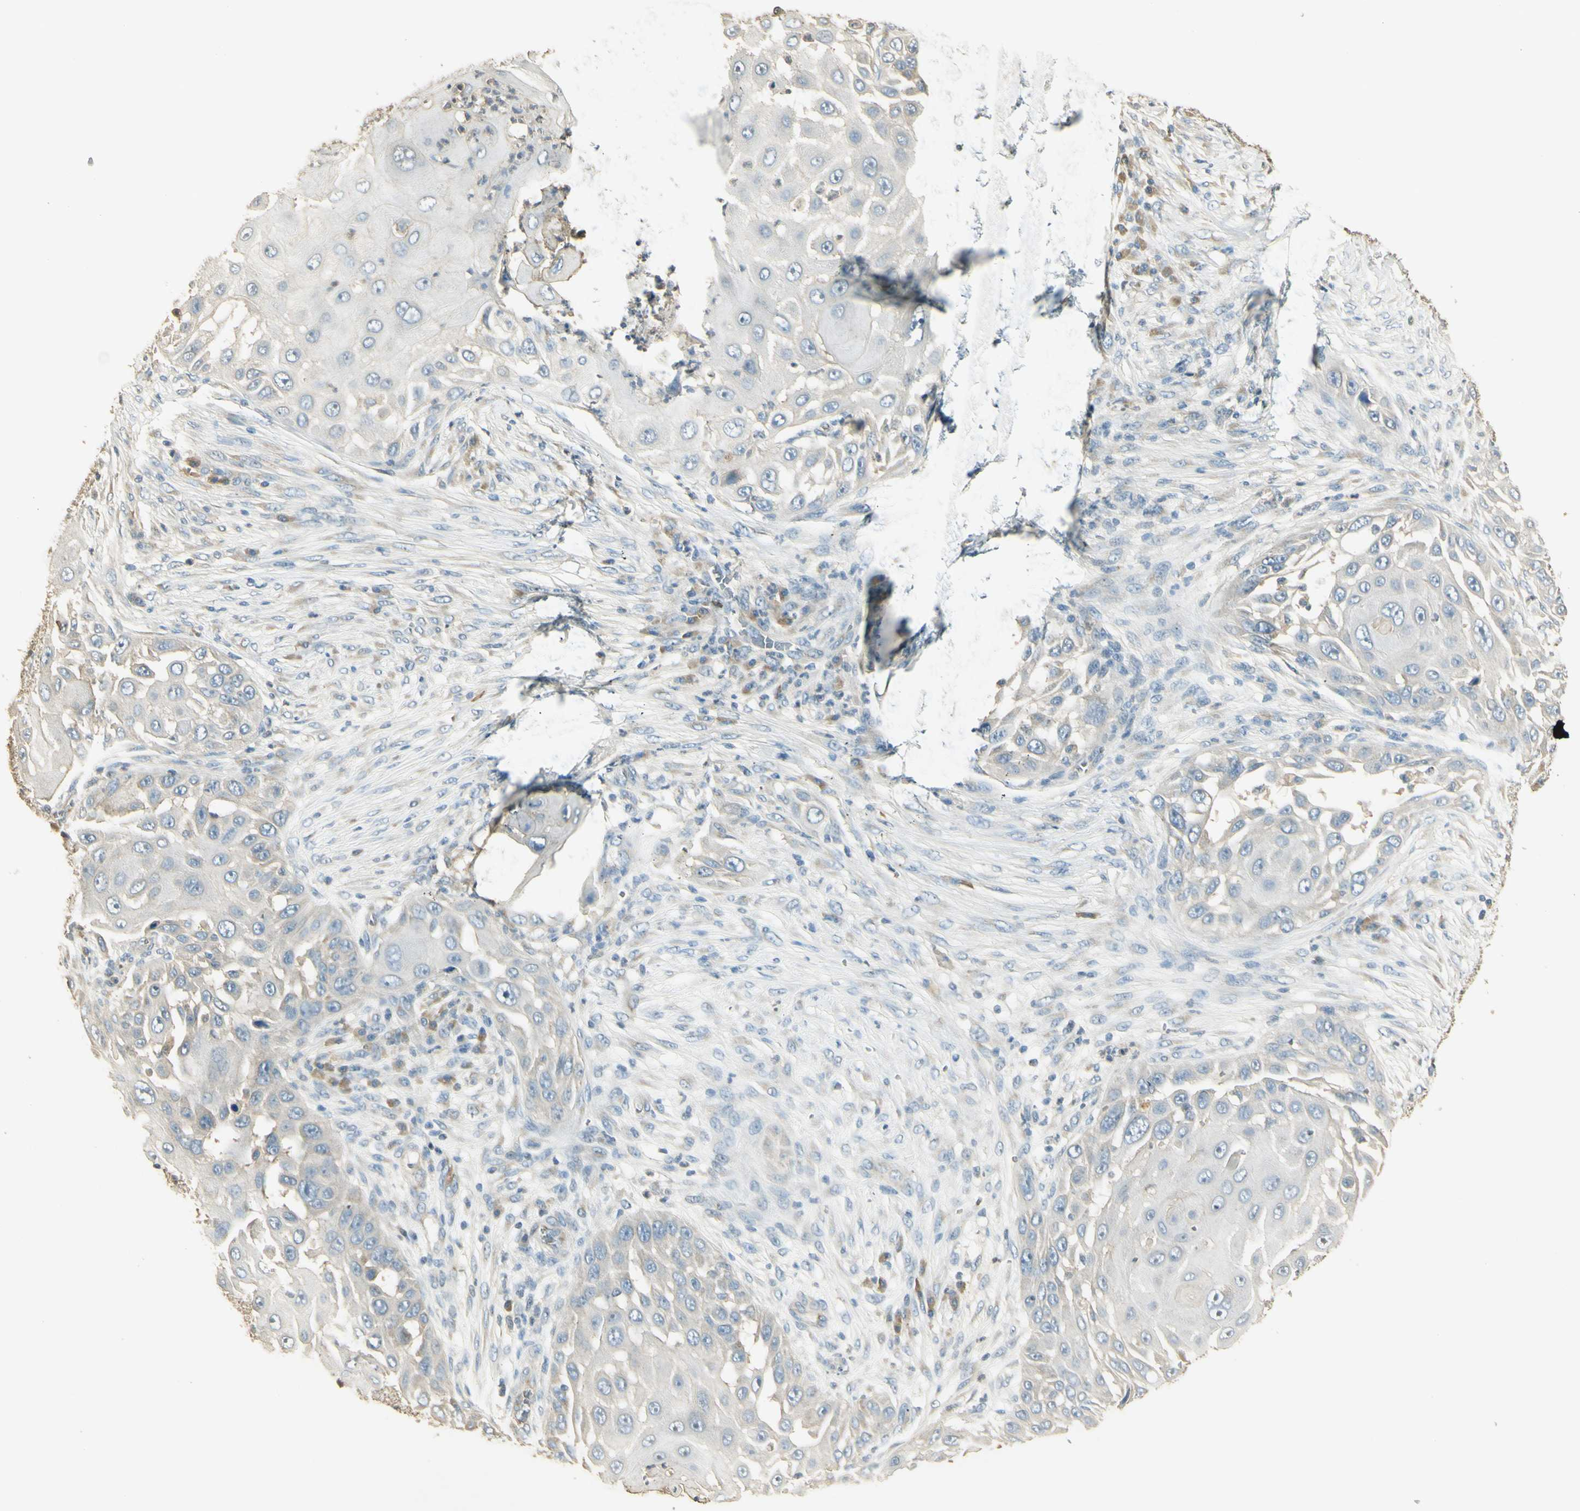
{"staining": {"intensity": "negative", "quantity": "none", "location": "none"}, "tissue": "skin cancer", "cell_type": "Tumor cells", "image_type": "cancer", "snomed": [{"axis": "morphology", "description": "Squamous cell carcinoma, NOS"}, {"axis": "topography", "description": "Skin"}], "caption": "An immunohistochemistry photomicrograph of squamous cell carcinoma (skin) is shown. There is no staining in tumor cells of squamous cell carcinoma (skin). (Stains: DAB immunohistochemistry (IHC) with hematoxylin counter stain, Microscopy: brightfield microscopy at high magnification).", "gene": "UXS1", "patient": {"sex": "female", "age": 44}}